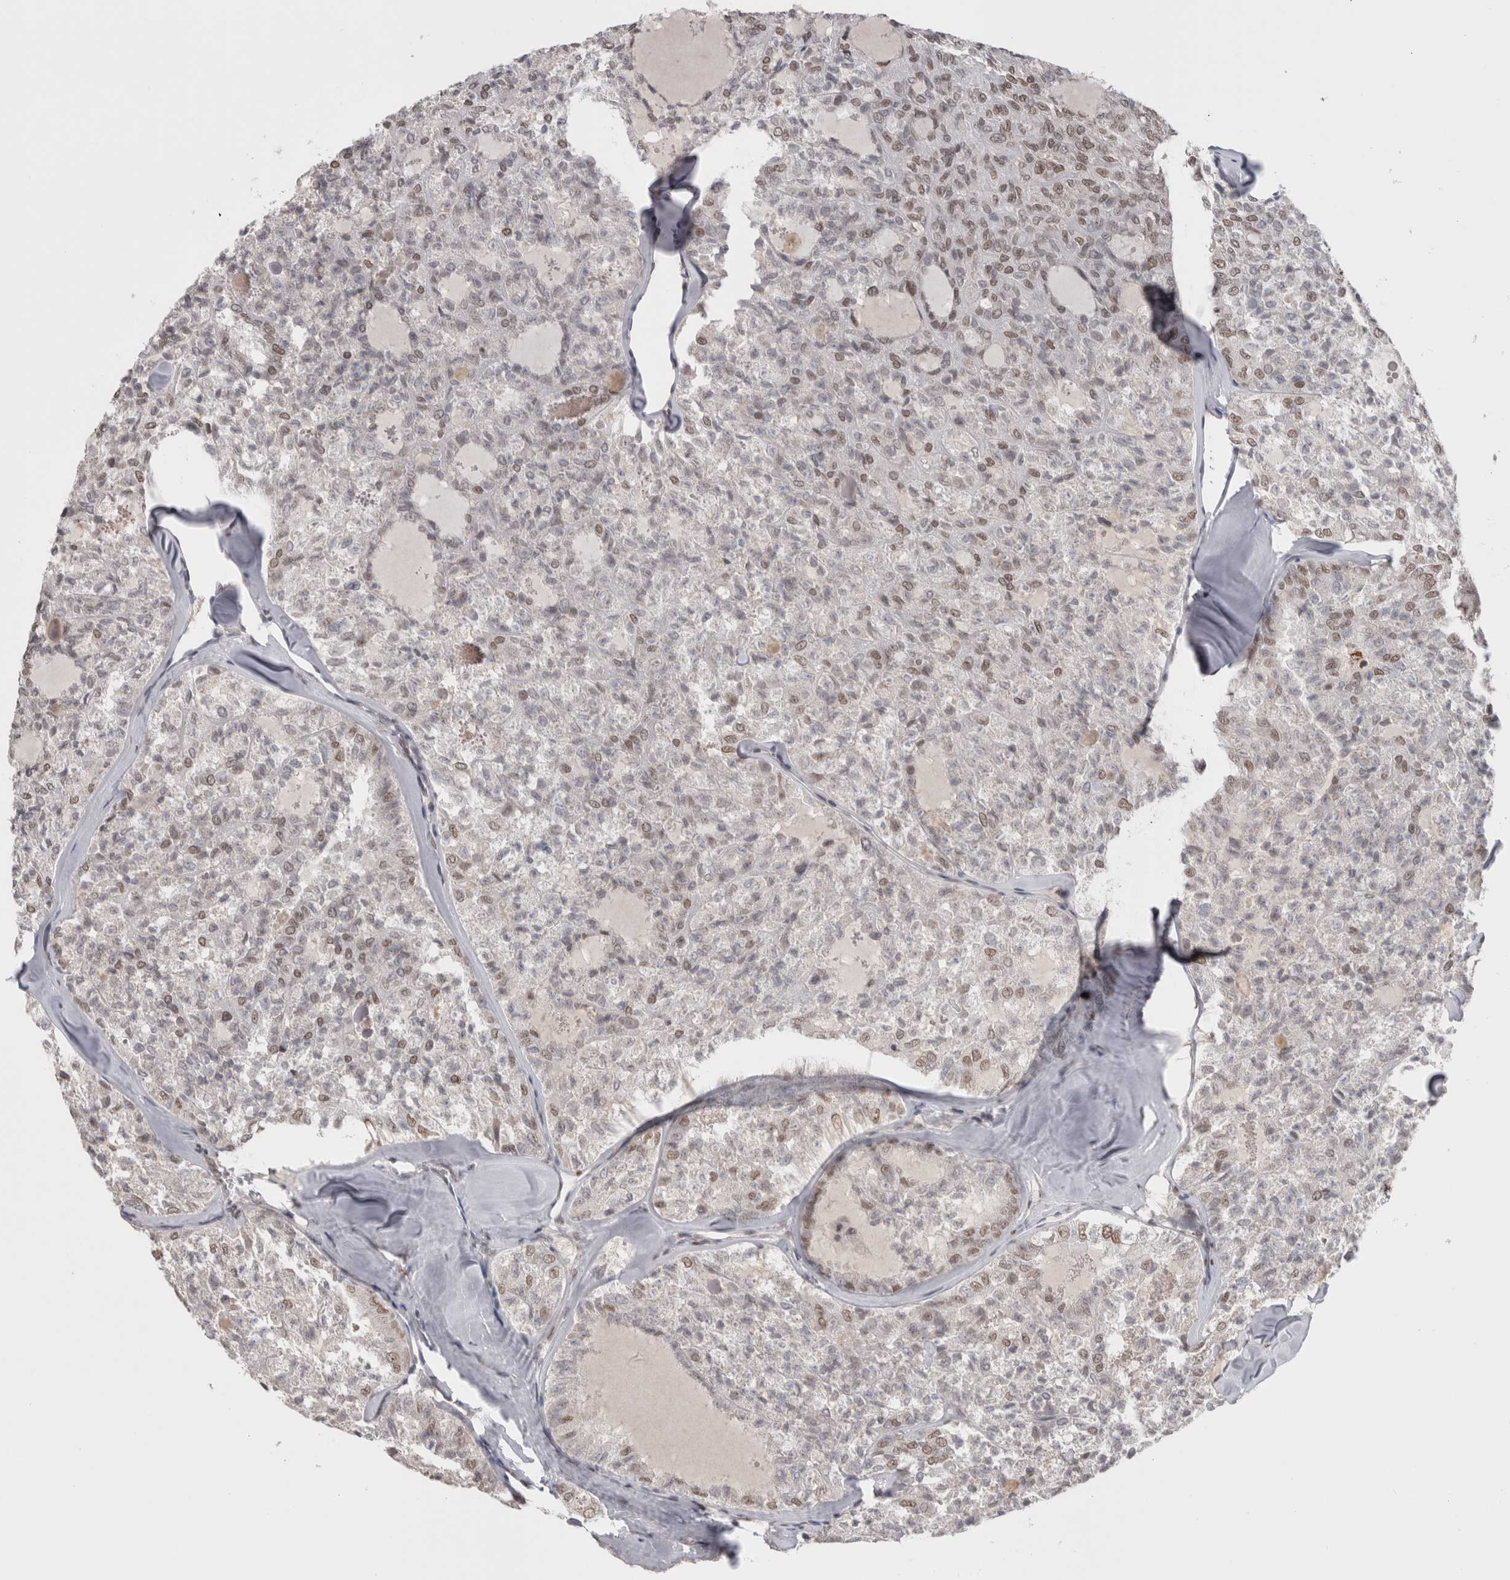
{"staining": {"intensity": "moderate", "quantity": "25%-75%", "location": "nuclear"}, "tissue": "thyroid cancer", "cell_type": "Tumor cells", "image_type": "cancer", "snomed": [{"axis": "morphology", "description": "Follicular adenoma carcinoma, NOS"}, {"axis": "topography", "description": "Thyroid gland"}], "caption": "An immunohistochemistry histopathology image of neoplastic tissue is shown. Protein staining in brown shows moderate nuclear positivity in thyroid cancer within tumor cells.", "gene": "DAXX", "patient": {"sex": "male", "age": 75}}